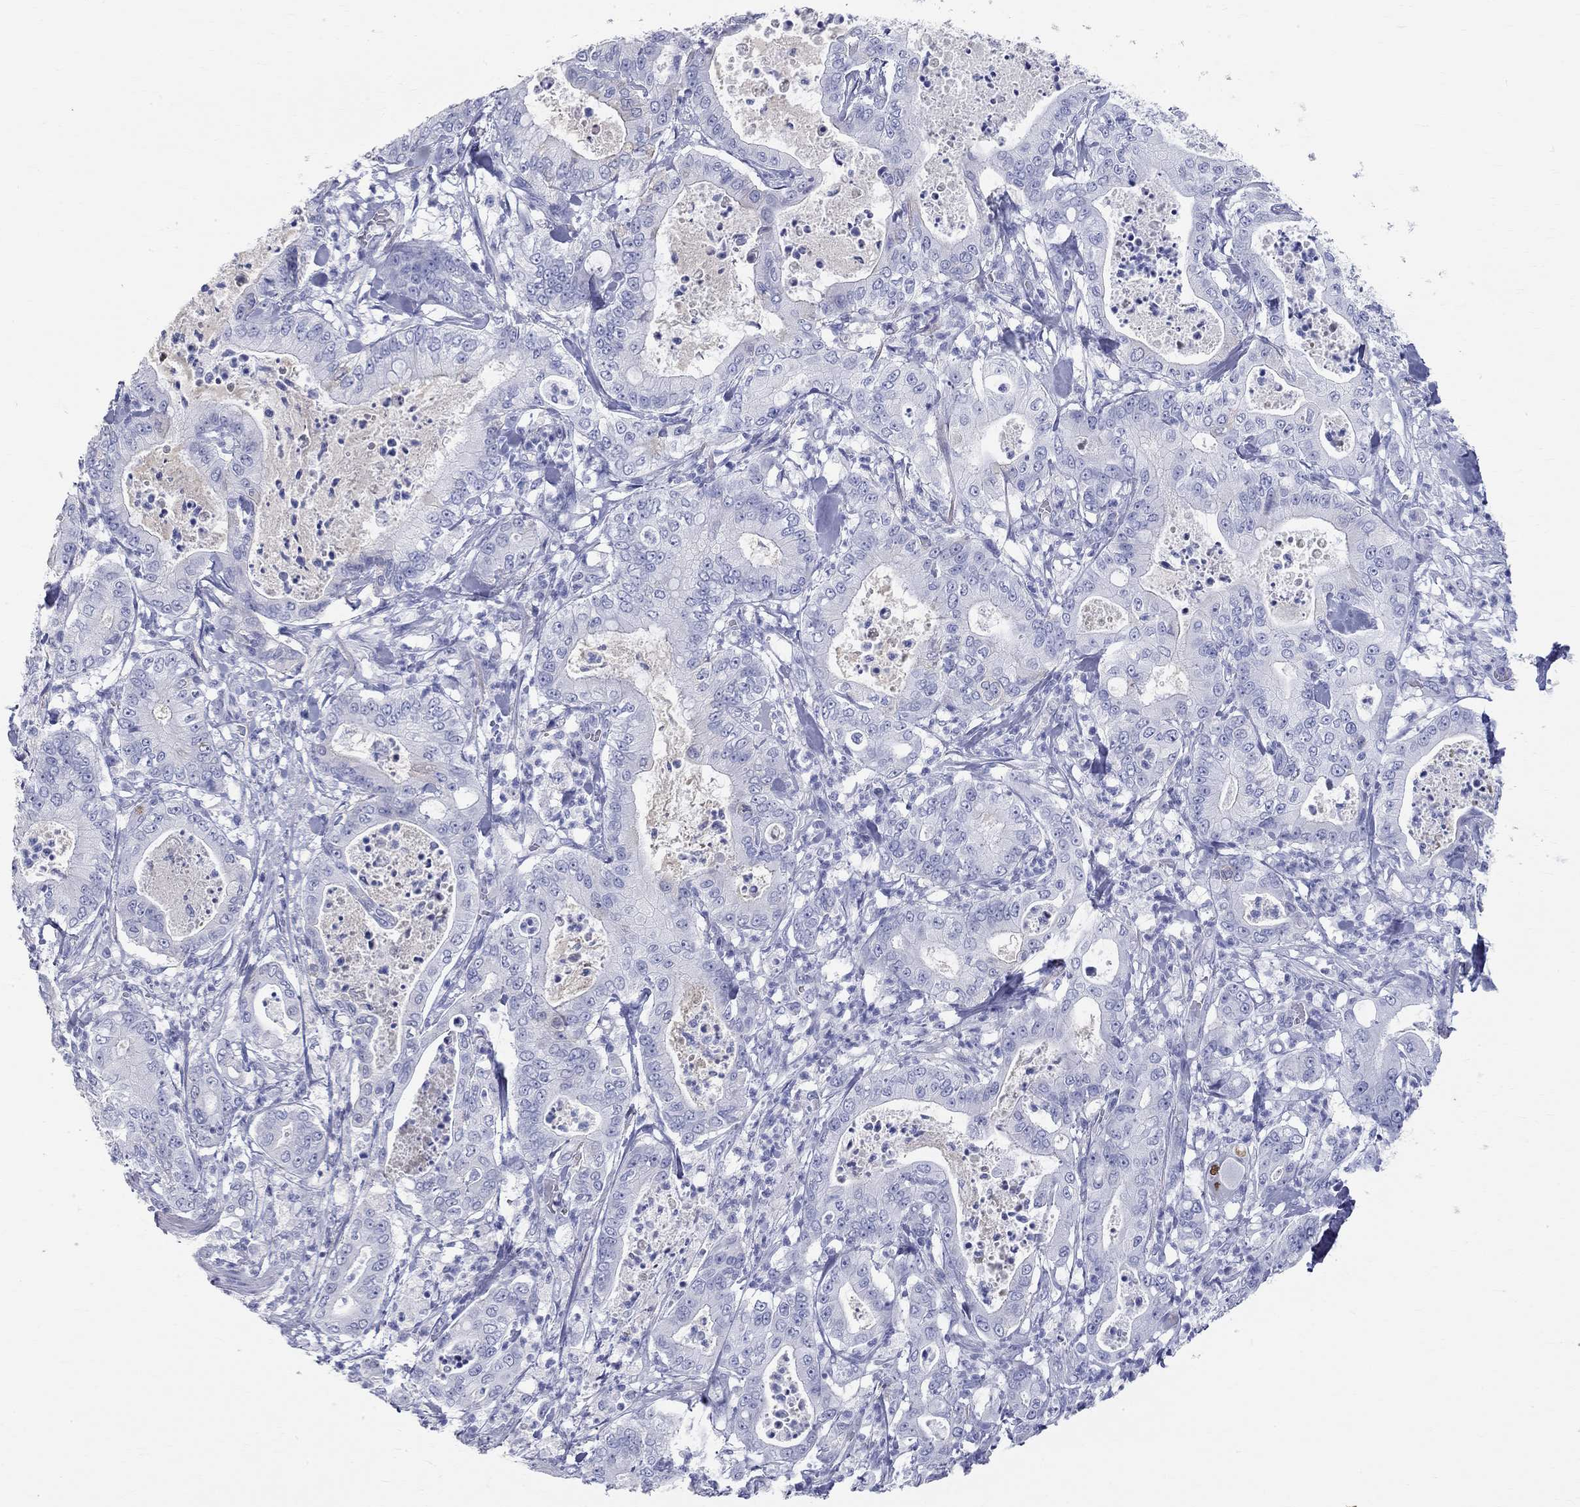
{"staining": {"intensity": "negative", "quantity": "none", "location": "none"}, "tissue": "pancreatic cancer", "cell_type": "Tumor cells", "image_type": "cancer", "snomed": [{"axis": "morphology", "description": "Adenocarcinoma, NOS"}, {"axis": "topography", "description": "Pancreas"}], "caption": "Adenocarcinoma (pancreatic) was stained to show a protein in brown. There is no significant staining in tumor cells.", "gene": "PHOX2B", "patient": {"sex": "male", "age": 71}}